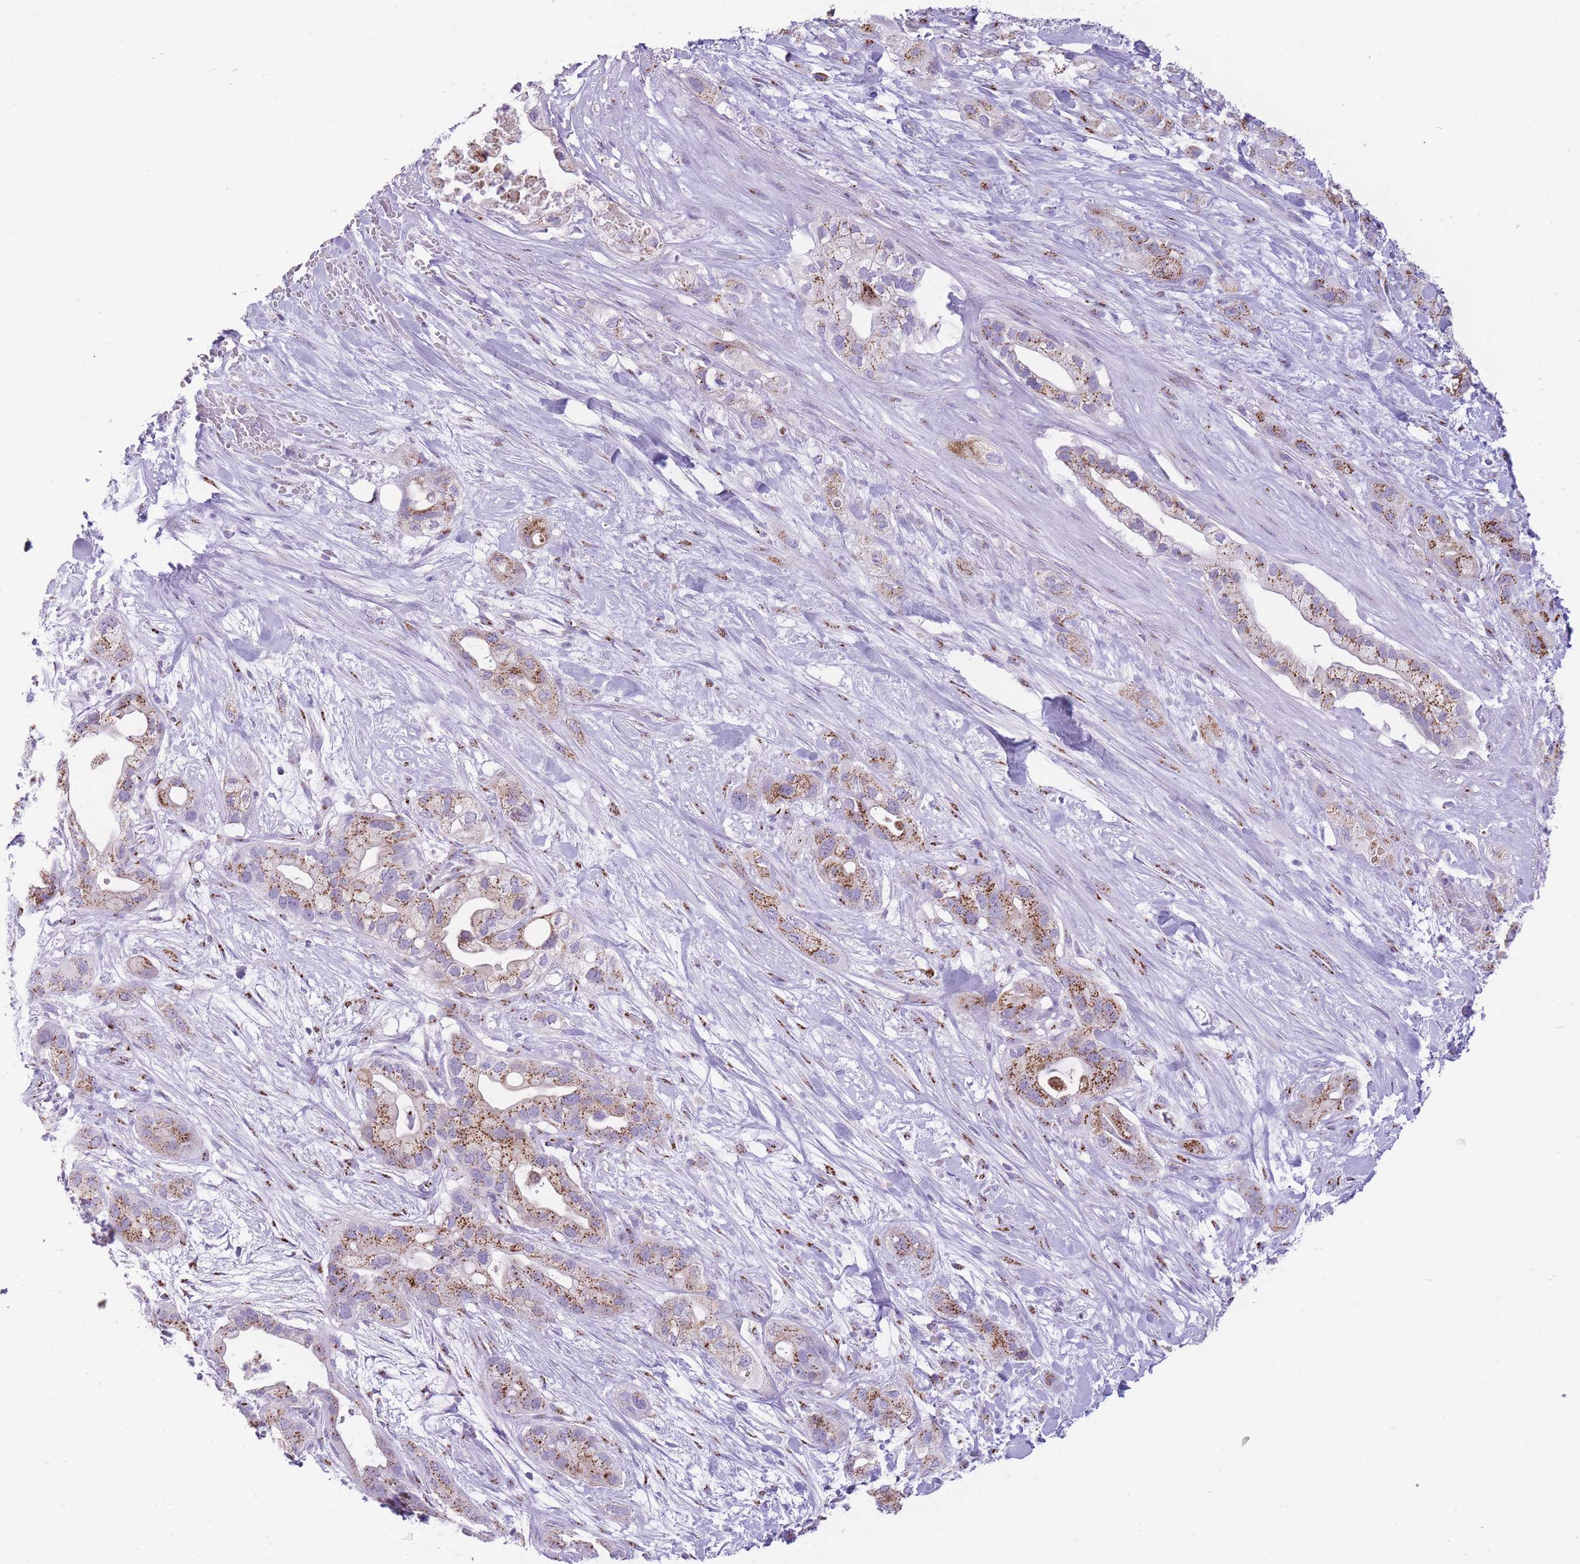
{"staining": {"intensity": "moderate", "quantity": ">75%", "location": "cytoplasmic/membranous"}, "tissue": "pancreatic cancer", "cell_type": "Tumor cells", "image_type": "cancer", "snomed": [{"axis": "morphology", "description": "Adenocarcinoma, NOS"}, {"axis": "topography", "description": "Pancreas"}], "caption": "An immunohistochemistry micrograph of tumor tissue is shown. Protein staining in brown shows moderate cytoplasmic/membranous positivity in pancreatic cancer (adenocarcinoma) within tumor cells. The staining was performed using DAB (3,3'-diaminobenzidine) to visualize the protein expression in brown, while the nuclei were stained in blue with hematoxylin (Magnification: 20x).", "gene": "B4GALT2", "patient": {"sex": "male", "age": 44}}